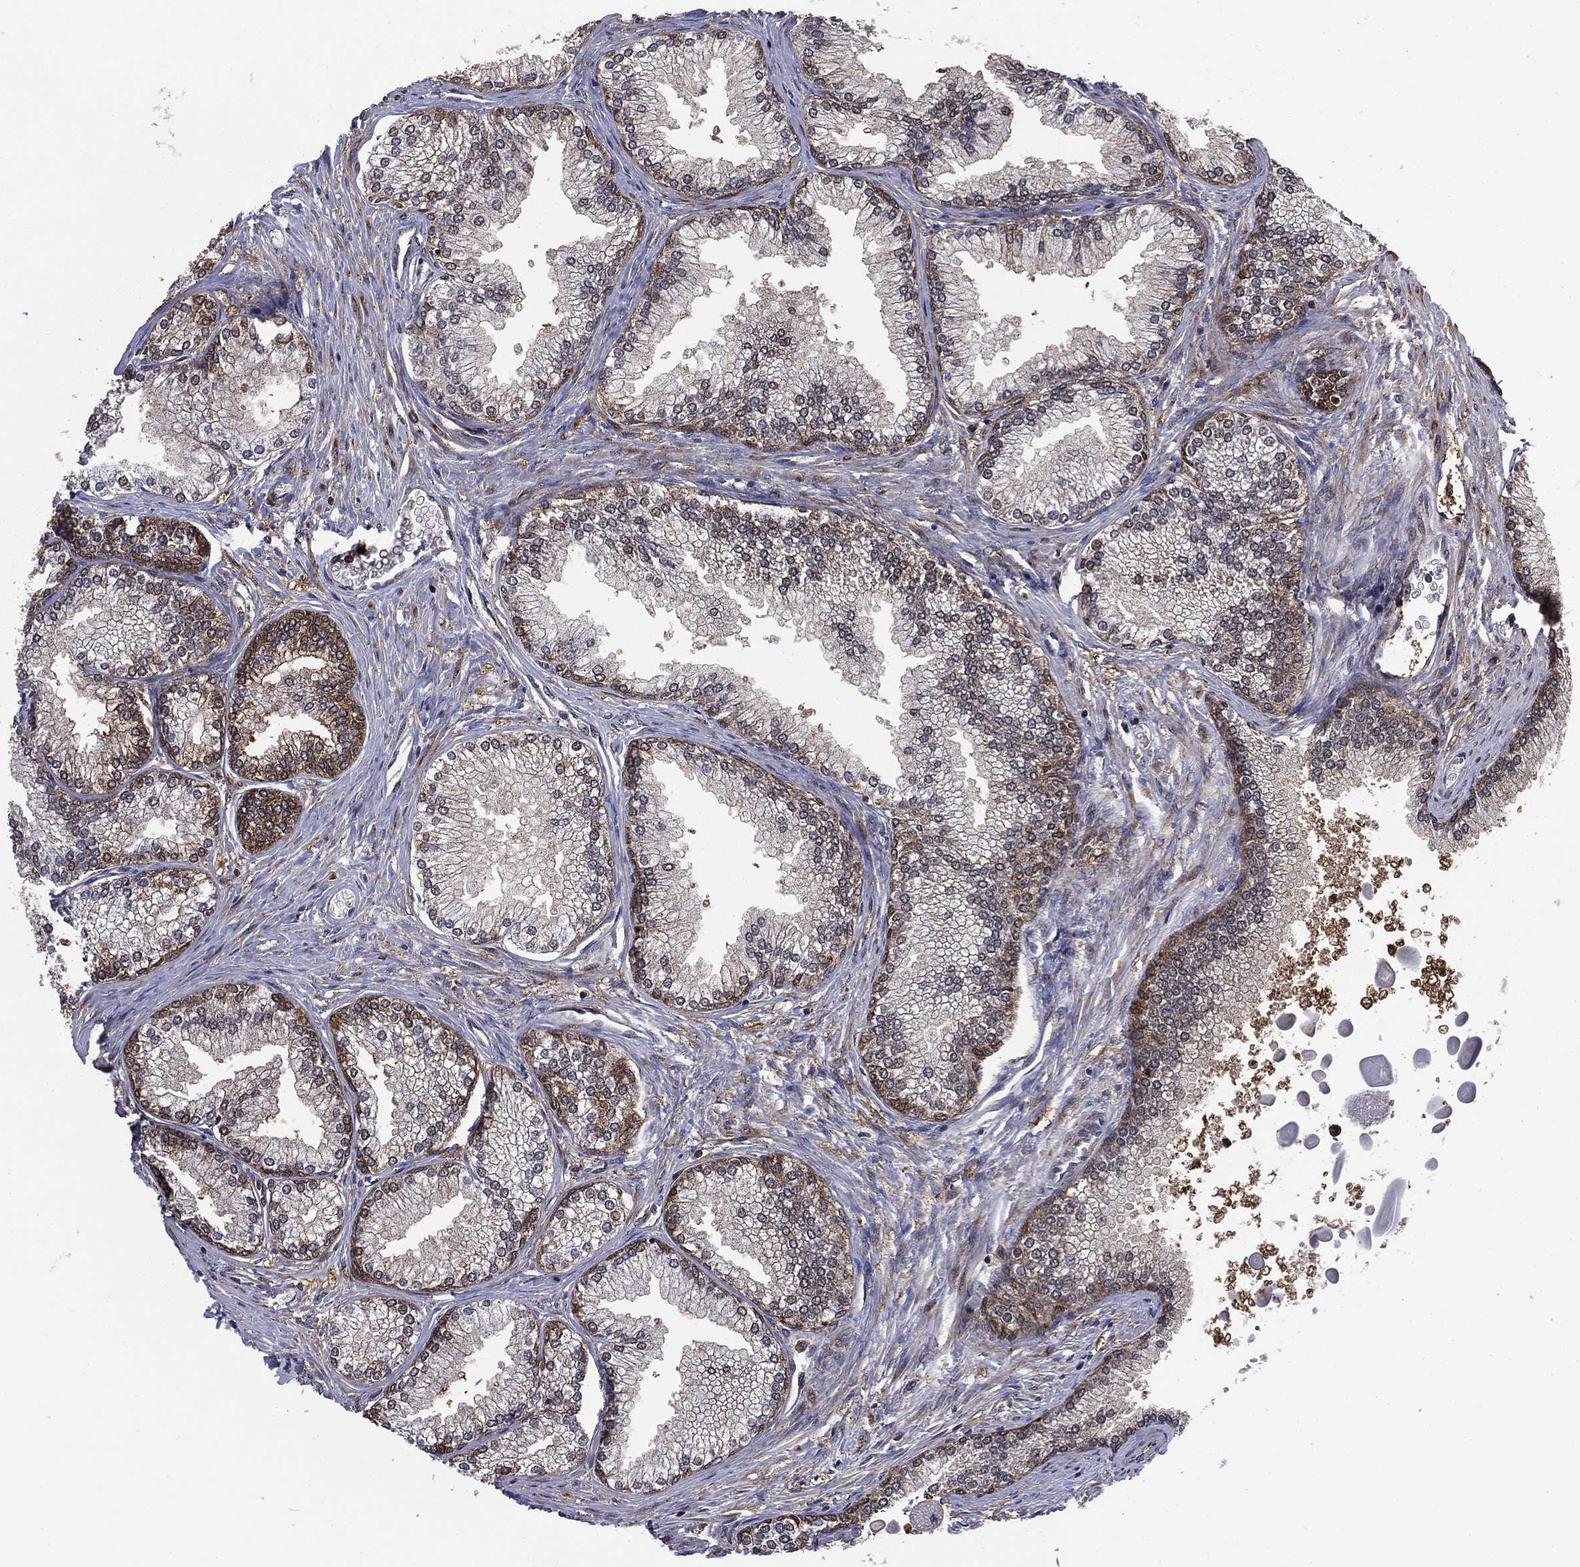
{"staining": {"intensity": "strong", "quantity": "<25%", "location": "cytoplasmic/membranous,nuclear"}, "tissue": "prostate", "cell_type": "Glandular cells", "image_type": "normal", "snomed": [{"axis": "morphology", "description": "Normal tissue, NOS"}, {"axis": "topography", "description": "Prostate"}], "caption": "Immunohistochemistry image of normal prostate stained for a protein (brown), which displays medium levels of strong cytoplasmic/membranous,nuclear expression in about <25% of glandular cells.", "gene": "GPI", "patient": {"sex": "male", "age": 72}}